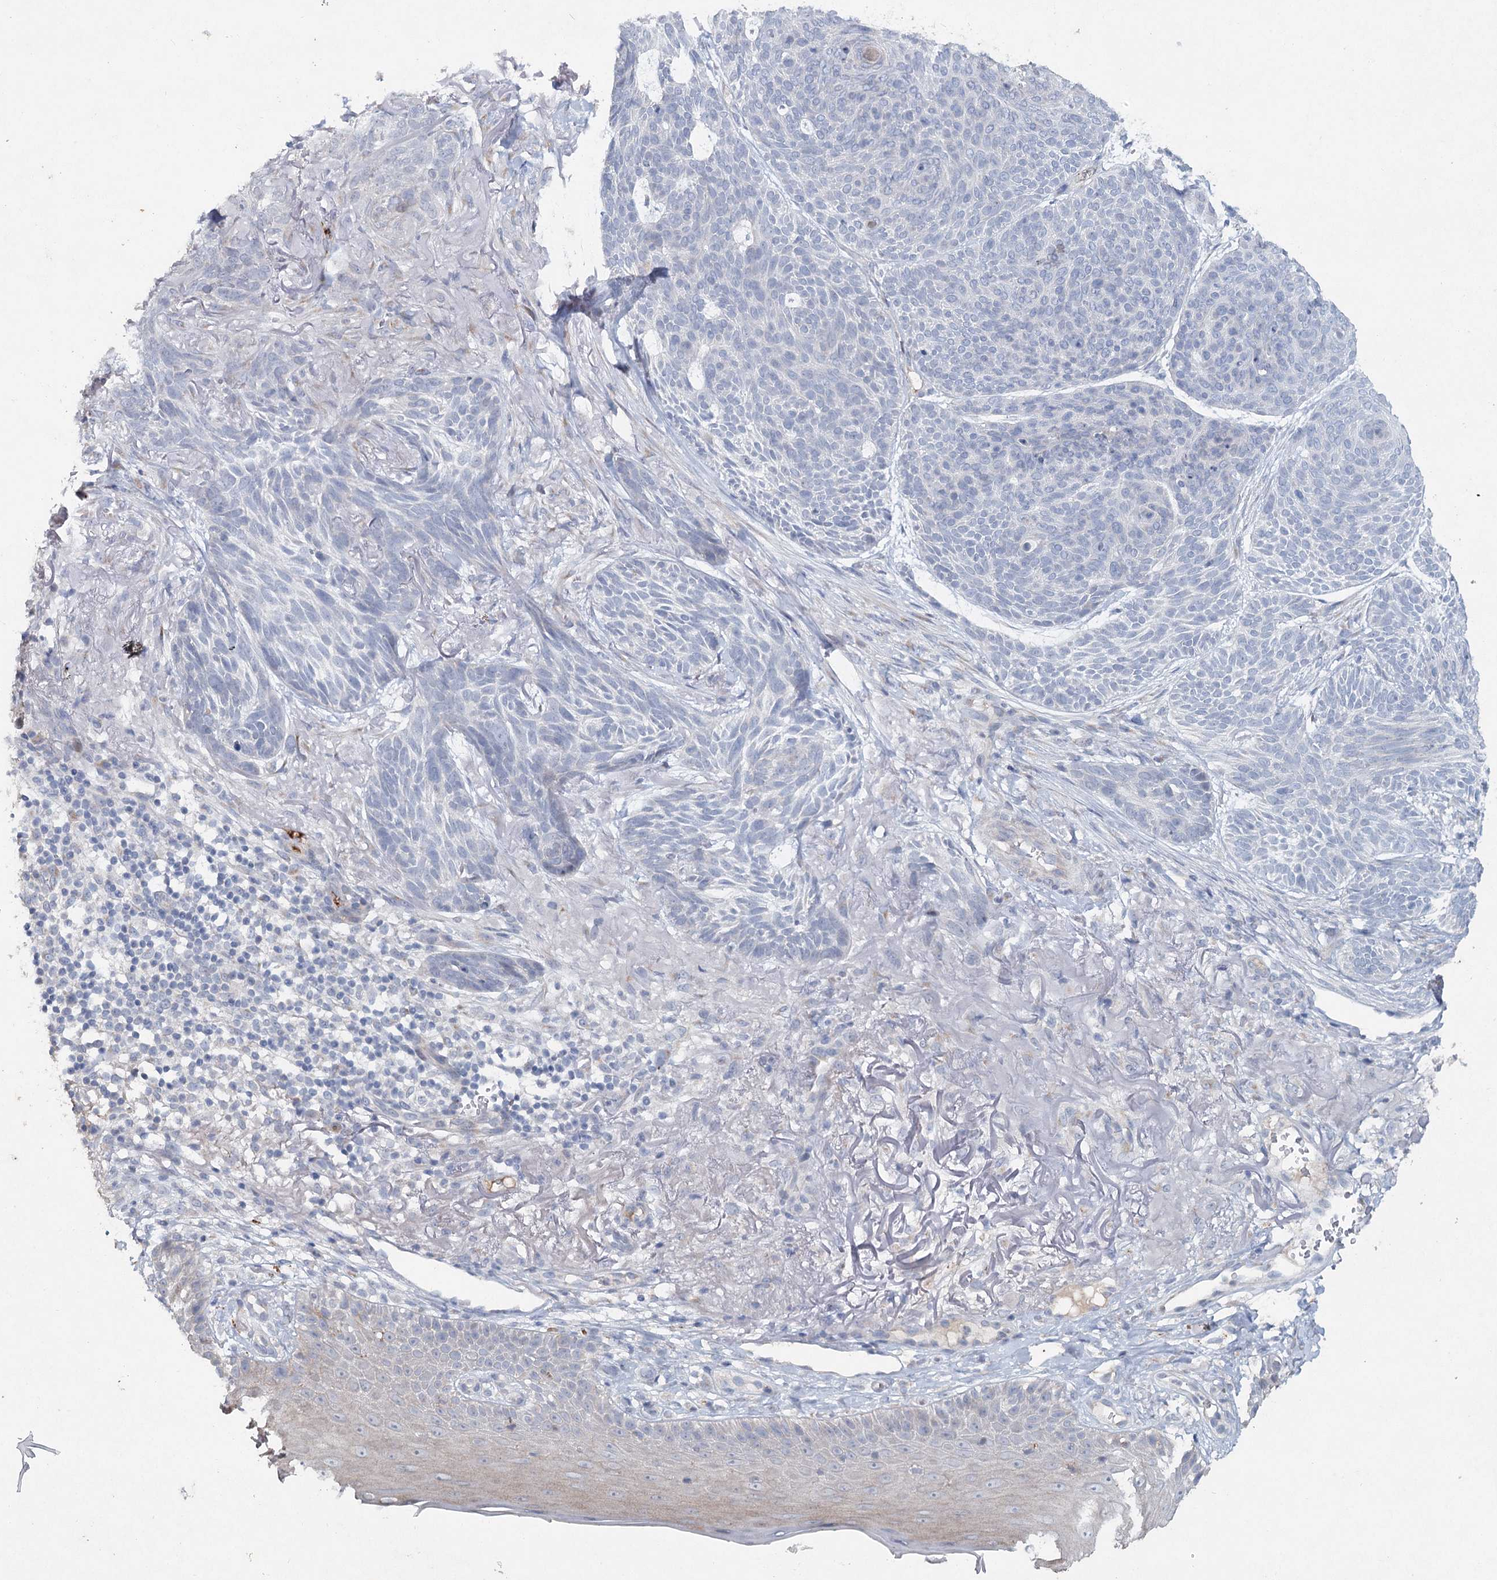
{"staining": {"intensity": "negative", "quantity": "none", "location": "none"}, "tissue": "skin cancer", "cell_type": "Tumor cells", "image_type": "cancer", "snomed": [{"axis": "morphology", "description": "Normal tissue, NOS"}, {"axis": "morphology", "description": "Basal cell carcinoma"}, {"axis": "topography", "description": "Skin"}], "caption": "Tumor cells are negative for protein expression in human skin cancer (basal cell carcinoma).", "gene": "RFX6", "patient": {"sex": "male", "age": 66}}